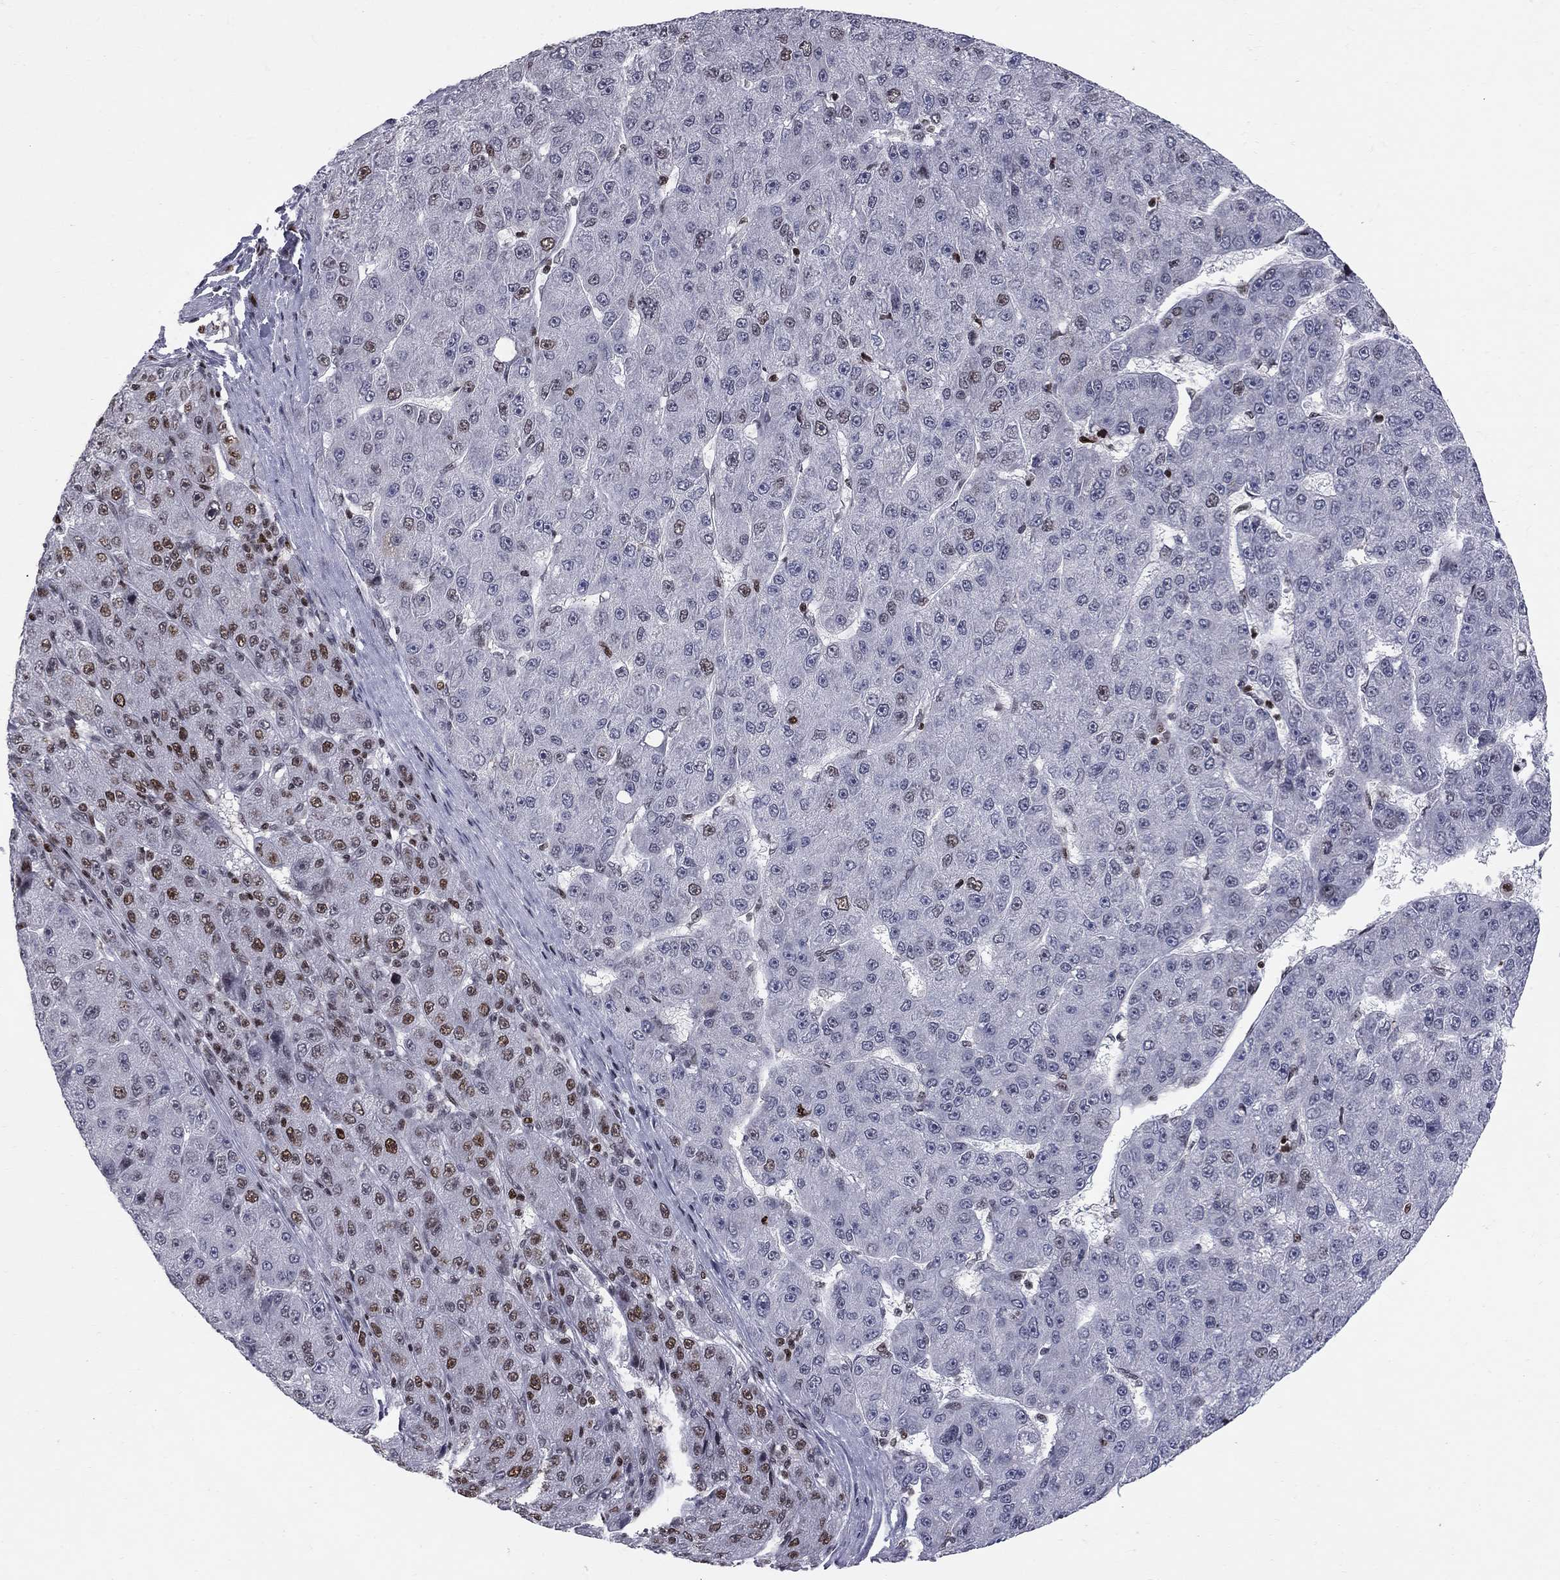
{"staining": {"intensity": "strong", "quantity": "<25%", "location": "nuclear"}, "tissue": "liver cancer", "cell_type": "Tumor cells", "image_type": "cancer", "snomed": [{"axis": "morphology", "description": "Carcinoma, Hepatocellular, NOS"}, {"axis": "topography", "description": "Liver"}], "caption": "This histopathology image demonstrates liver cancer (hepatocellular carcinoma) stained with IHC to label a protein in brown. The nuclear of tumor cells show strong positivity for the protein. Nuclei are counter-stained blue.", "gene": "RNASEH2C", "patient": {"sex": "male", "age": 67}}